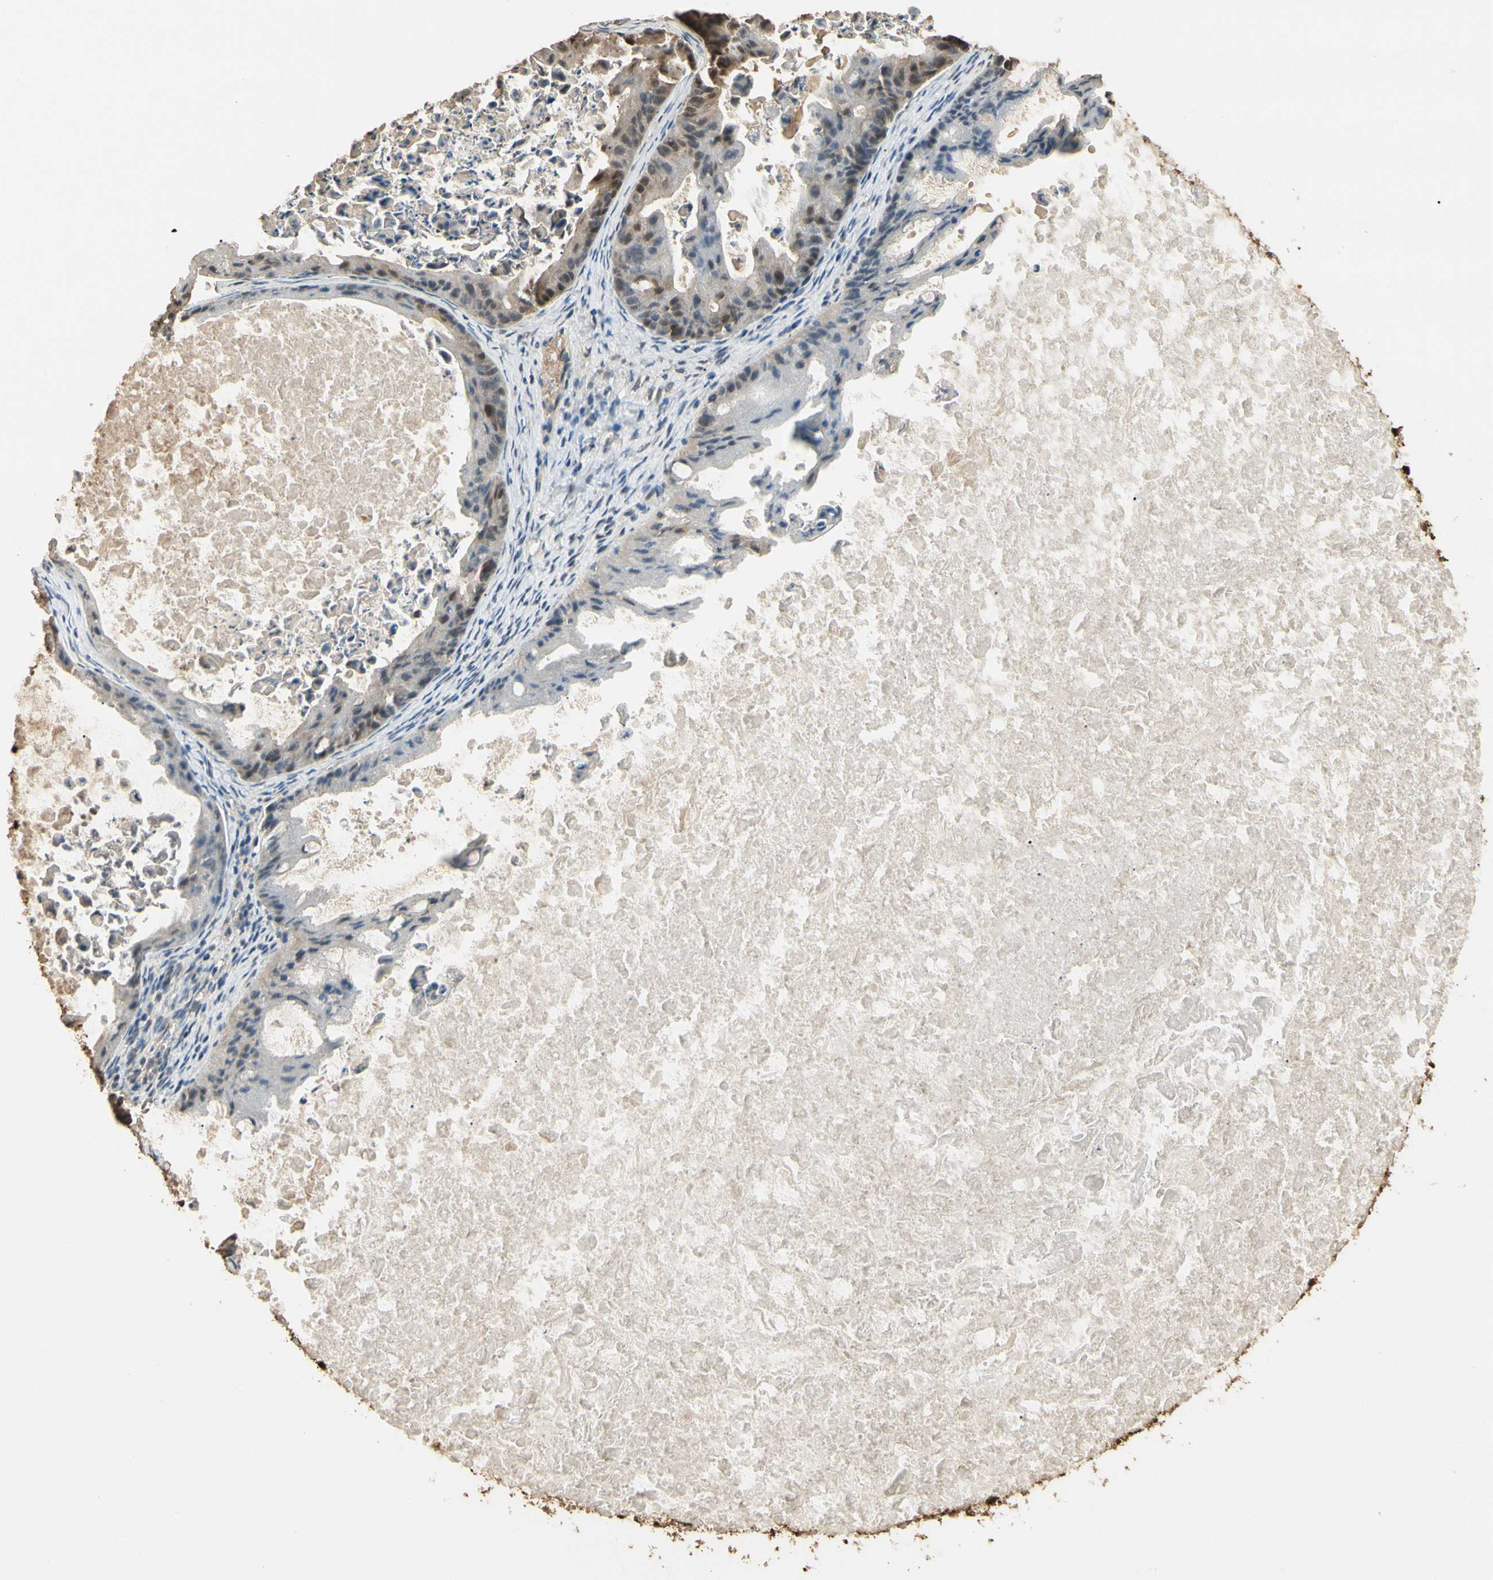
{"staining": {"intensity": "moderate", "quantity": "<25%", "location": "cytoplasmic/membranous,nuclear"}, "tissue": "ovarian cancer", "cell_type": "Tumor cells", "image_type": "cancer", "snomed": [{"axis": "morphology", "description": "Cystadenocarcinoma, mucinous, NOS"}, {"axis": "topography", "description": "Ovary"}], "caption": "Immunohistochemical staining of human ovarian cancer exhibits moderate cytoplasmic/membranous and nuclear protein positivity in about <25% of tumor cells.", "gene": "YWHAE", "patient": {"sex": "female", "age": 37}}